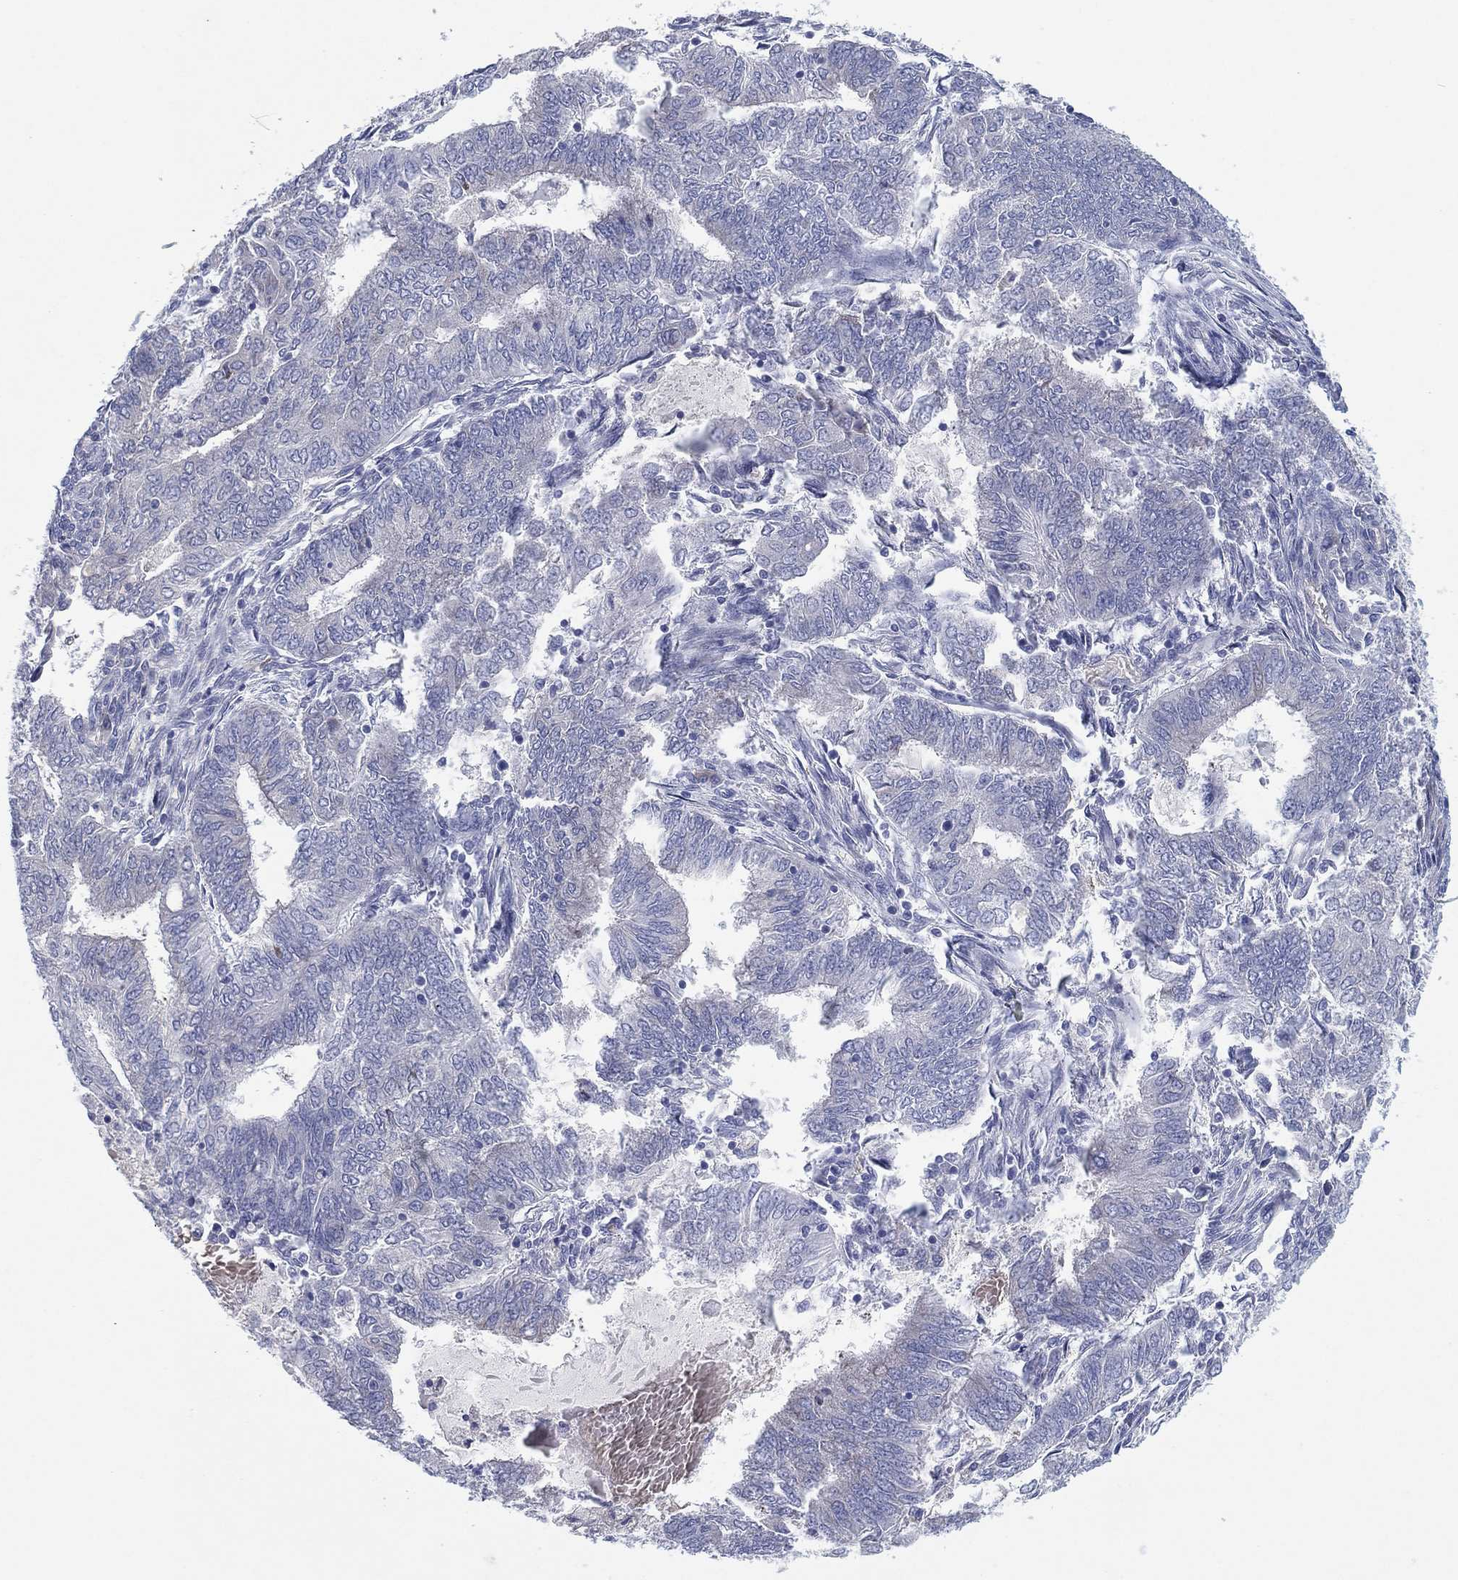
{"staining": {"intensity": "negative", "quantity": "none", "location": "none"}, "tissue": "endometrial cancer", "cell_type": "Tumor cells", "image_type": "cancer", "snomed": [{"axis": "morphology", "description": "Adenocarcinoma, NOS"}, {"axis": "topography", "description": "Endometrium"}], "caption": "Tumor cells show no significant staining in endometrial cancer.", "gene": "HEATR4", "patient": {"sex": "female", "age": 62}}